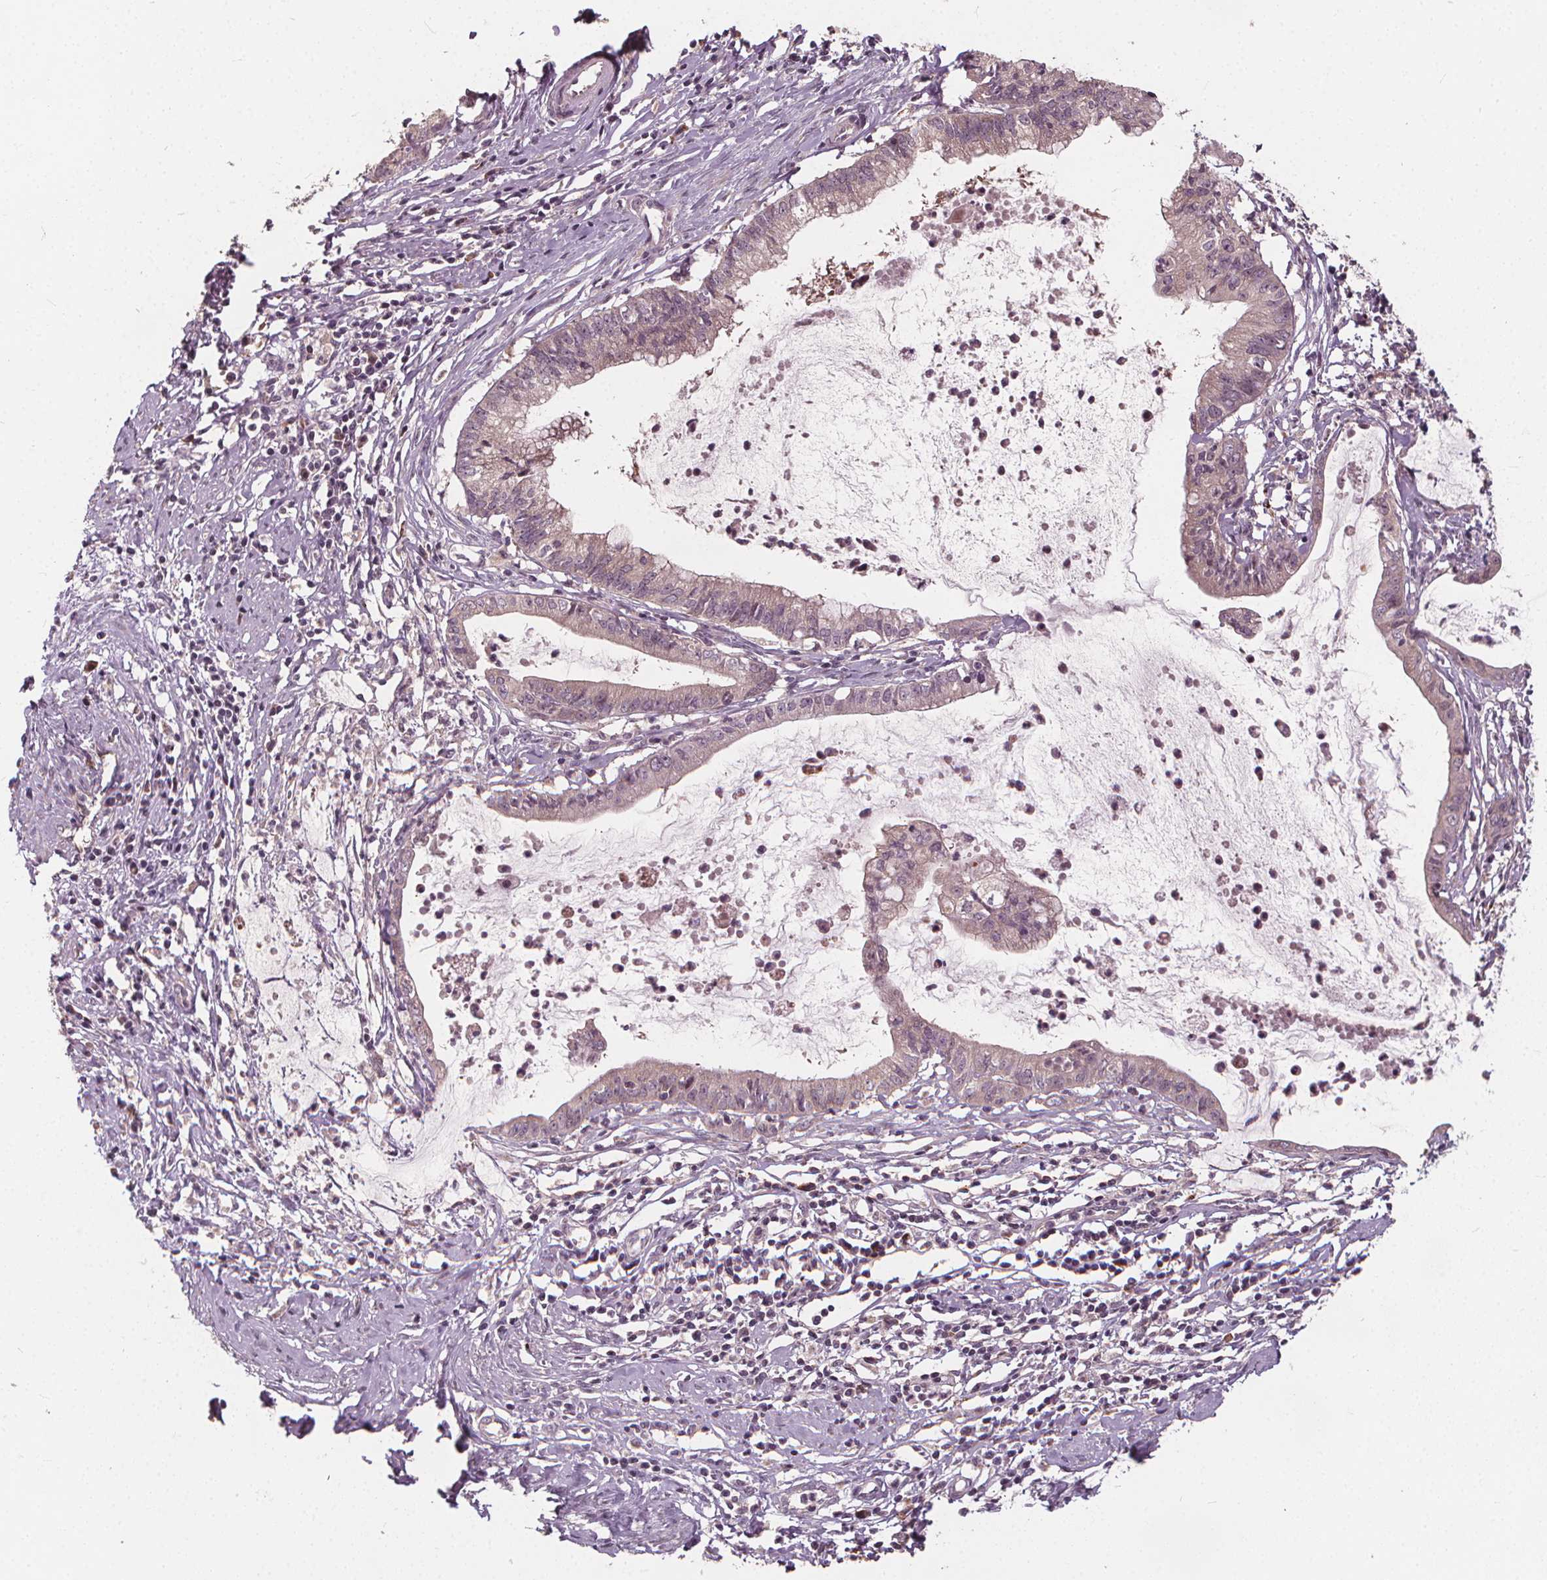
{"staining": {"intensity": "weak", "quantity": "<25%", "location": "cytoplasmic/membranous"}, "tissue": "cervical cancer", "cell_type": "Tumor cells", "image_type": "cancer", "snomed": [{"axis": "morphology", "description": "Normal tissue, NOS"}, {"axis": "morphology", "description": "Adenocarcinoma, NOS"}, {"axis": "topography", "description": "Cervix"}], "caption": "Photomicrograph shows no protein positivity in tumor cells of cervical cancer tissue. (Immunohistochemistry, brightfield microscopy, high magnification).", "gene": "IPO13", "patient": {"sex": "female", "age": 38}}